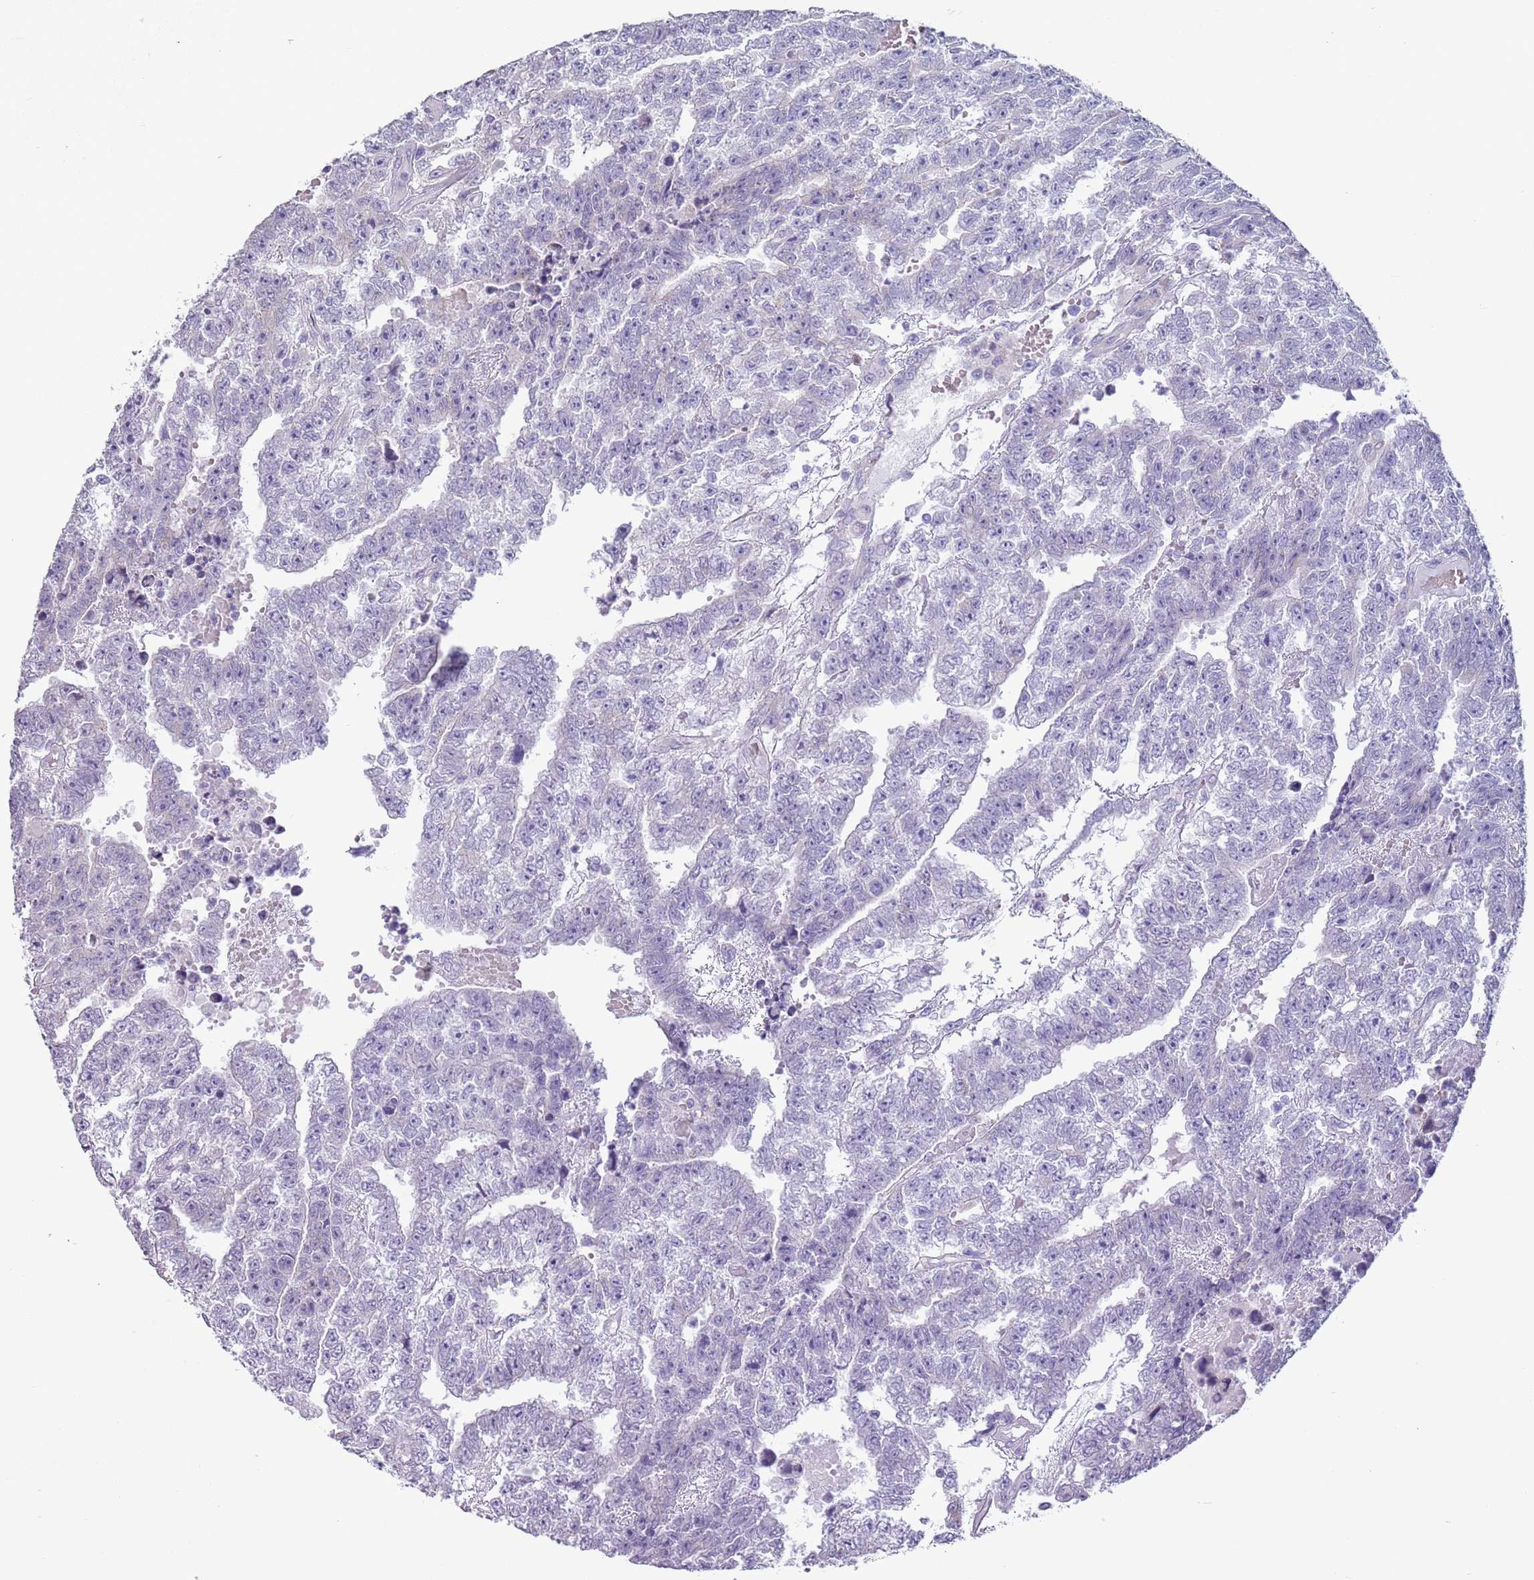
{"staining": {"intensity": "negative", "quantity": "none", "location": "none"}, "tissue": "testis cancer", "cell_type": "Tumor cells", "image_type": "cancer", "snomed": [{"axis": "morphology", "description": "Carcinoma, Embryonal, NOS"}, {"axis": "topography", "description": "Testis"}], "caption": "This is an IHC micrograph of human embryonal carcinoma (testis). There is no expression in tumor cells.", "gene": "HYOU1", "patient": {"sex": "male", "age": 25}}